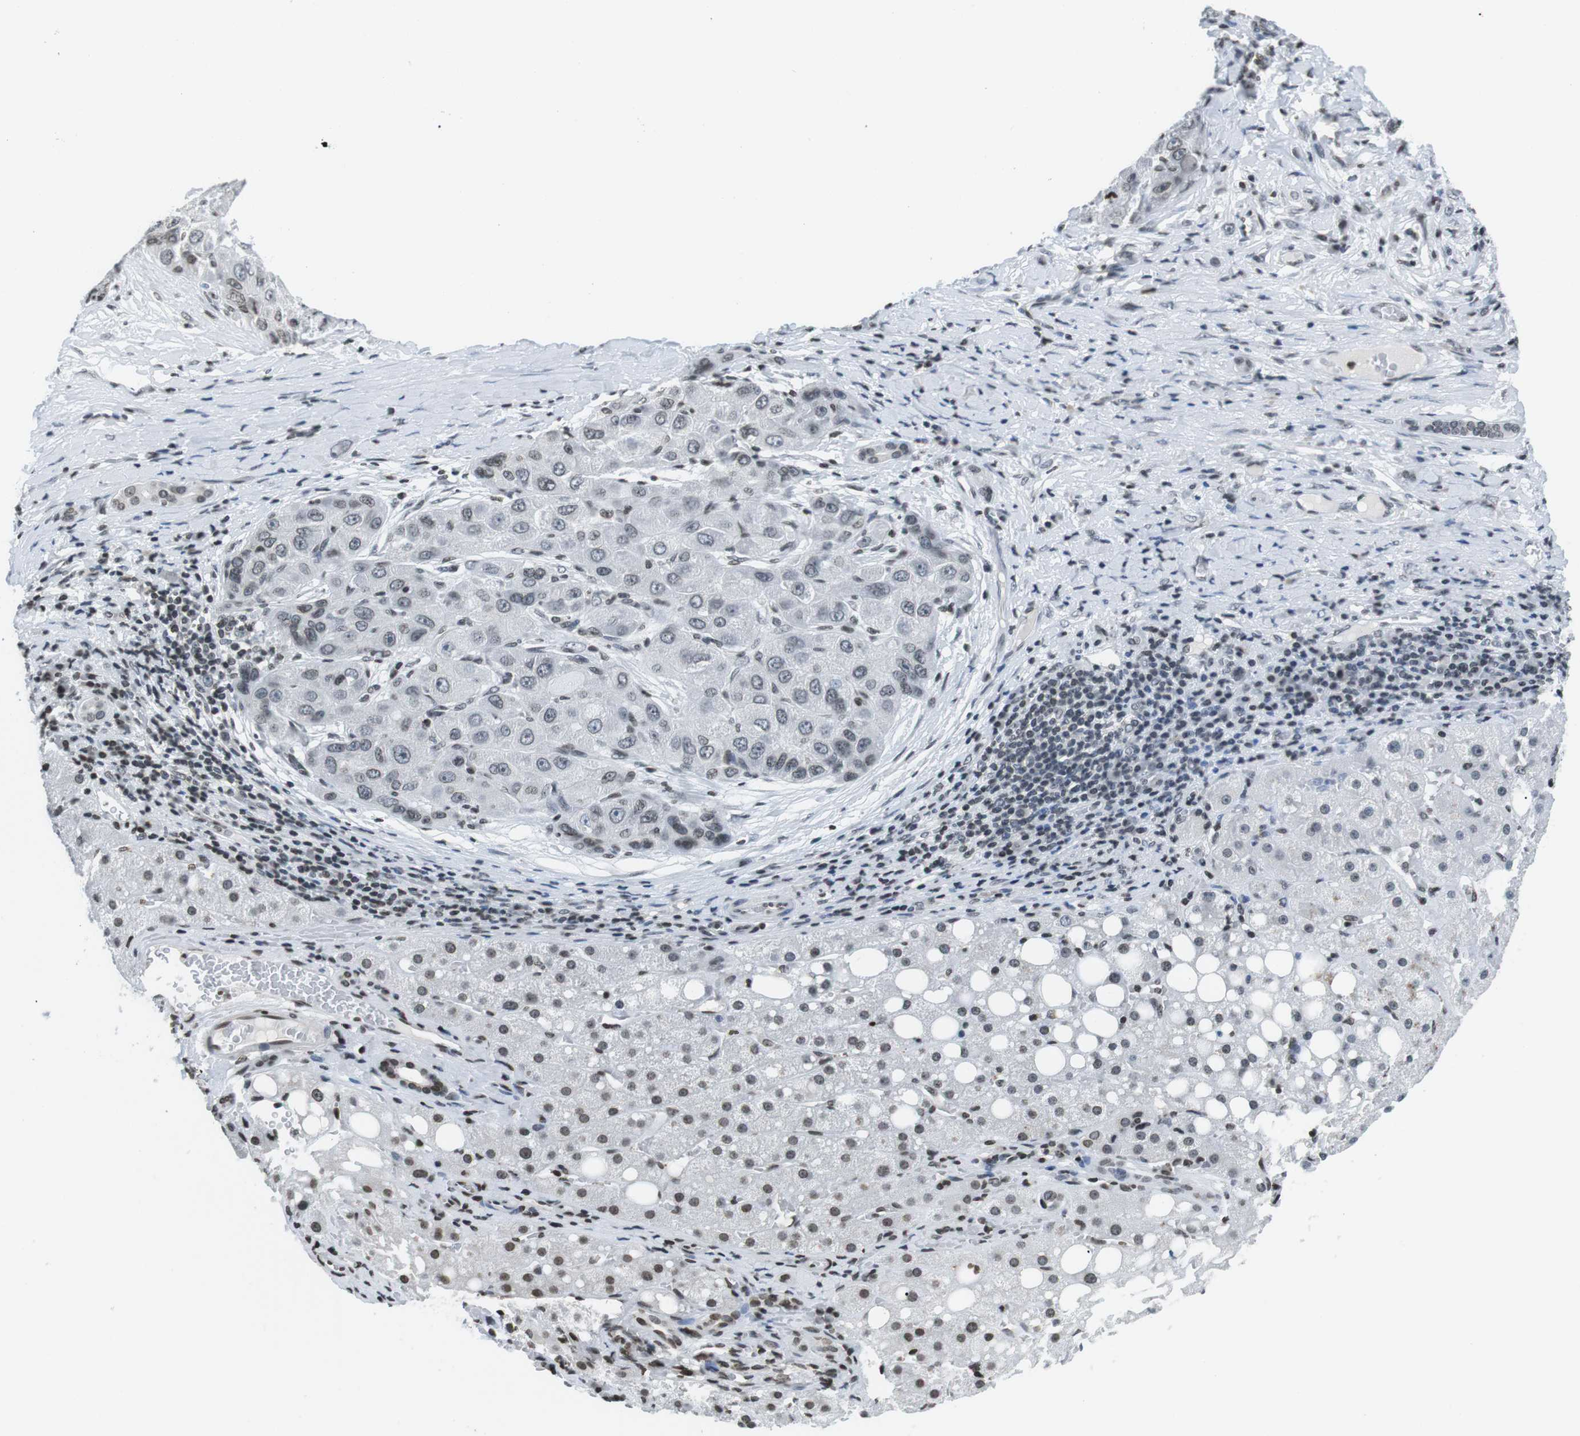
{"staining": {"intensity": "weak", "quantity": "<25%", "location": "nuclear"}, "tissue": "liver cancer", "cell_type": "Tumor cells", "image_type": "cancer", "snomed": [{"axis": "morphology", "description": "Carcinoma, Hepatocellular, NOS"}, {"axis": "topography", "description": "Liver"}], "caption": "Protein analysis of hepatocellular carcinoma (liver) shows no significant staining in tumor cells. The staining was performed using DAB to visualize the protein expression in brown, while the nuclei were stained in blue with hematoxylin (Magnification: 20x).", "gene": "E2F2", "patient": {"sex": "male", "age": 80}}